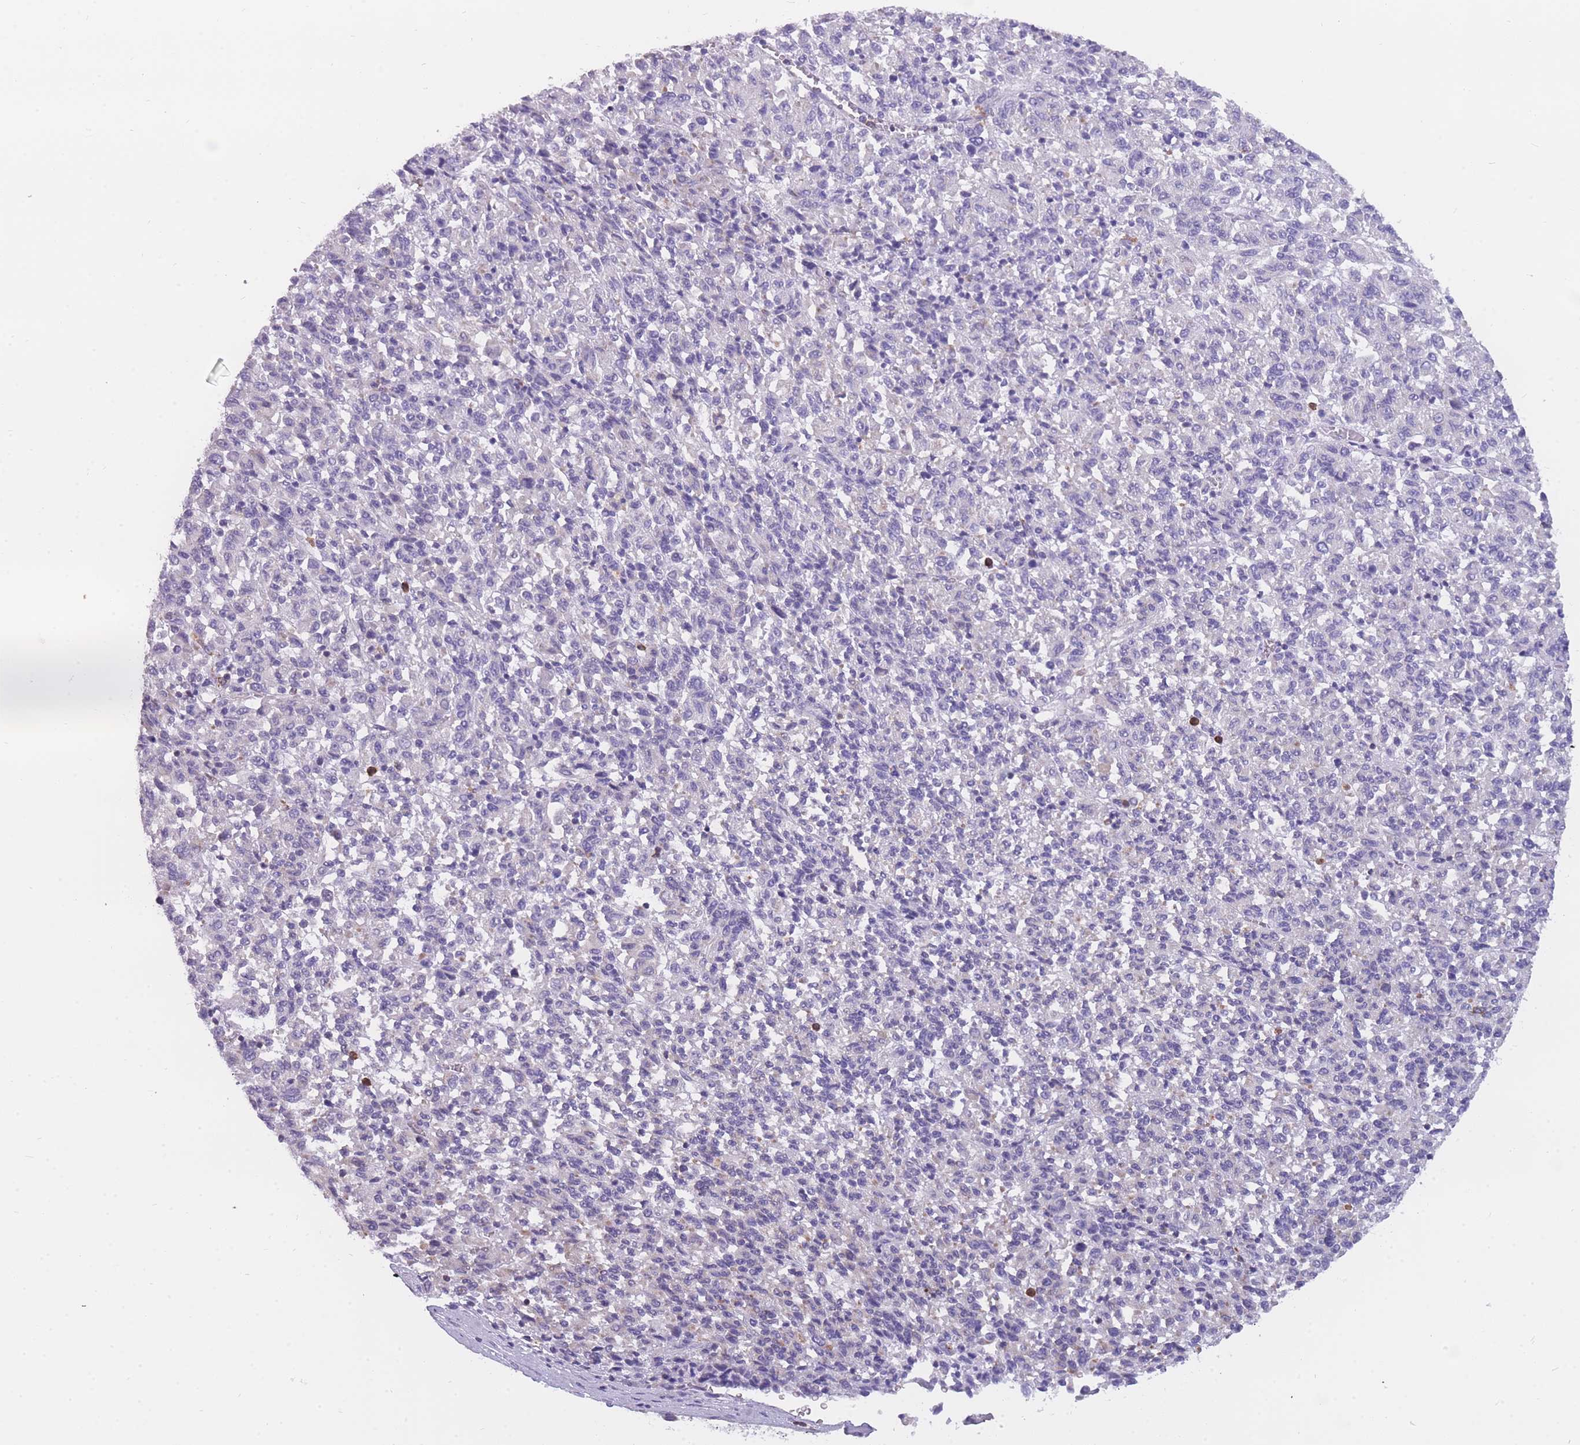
{"staining": {"intensity": "negative", "quantity": "none", "location": "none"}, "tissue": "melanoma", "cell_type": "Tumor cells", "image_type": "cancer", "snomed": [{"axis": "morphology", "description": "Malignant melanoma, Metastatic site"}, {"axis": "topography", "description": "Lung"}], "caption": "Immunohistochemical staining of human melanoma shows no significant staining in tumor cells.", "gene": "ZNF662", "patient": {"sex": "male", "age": 64}}